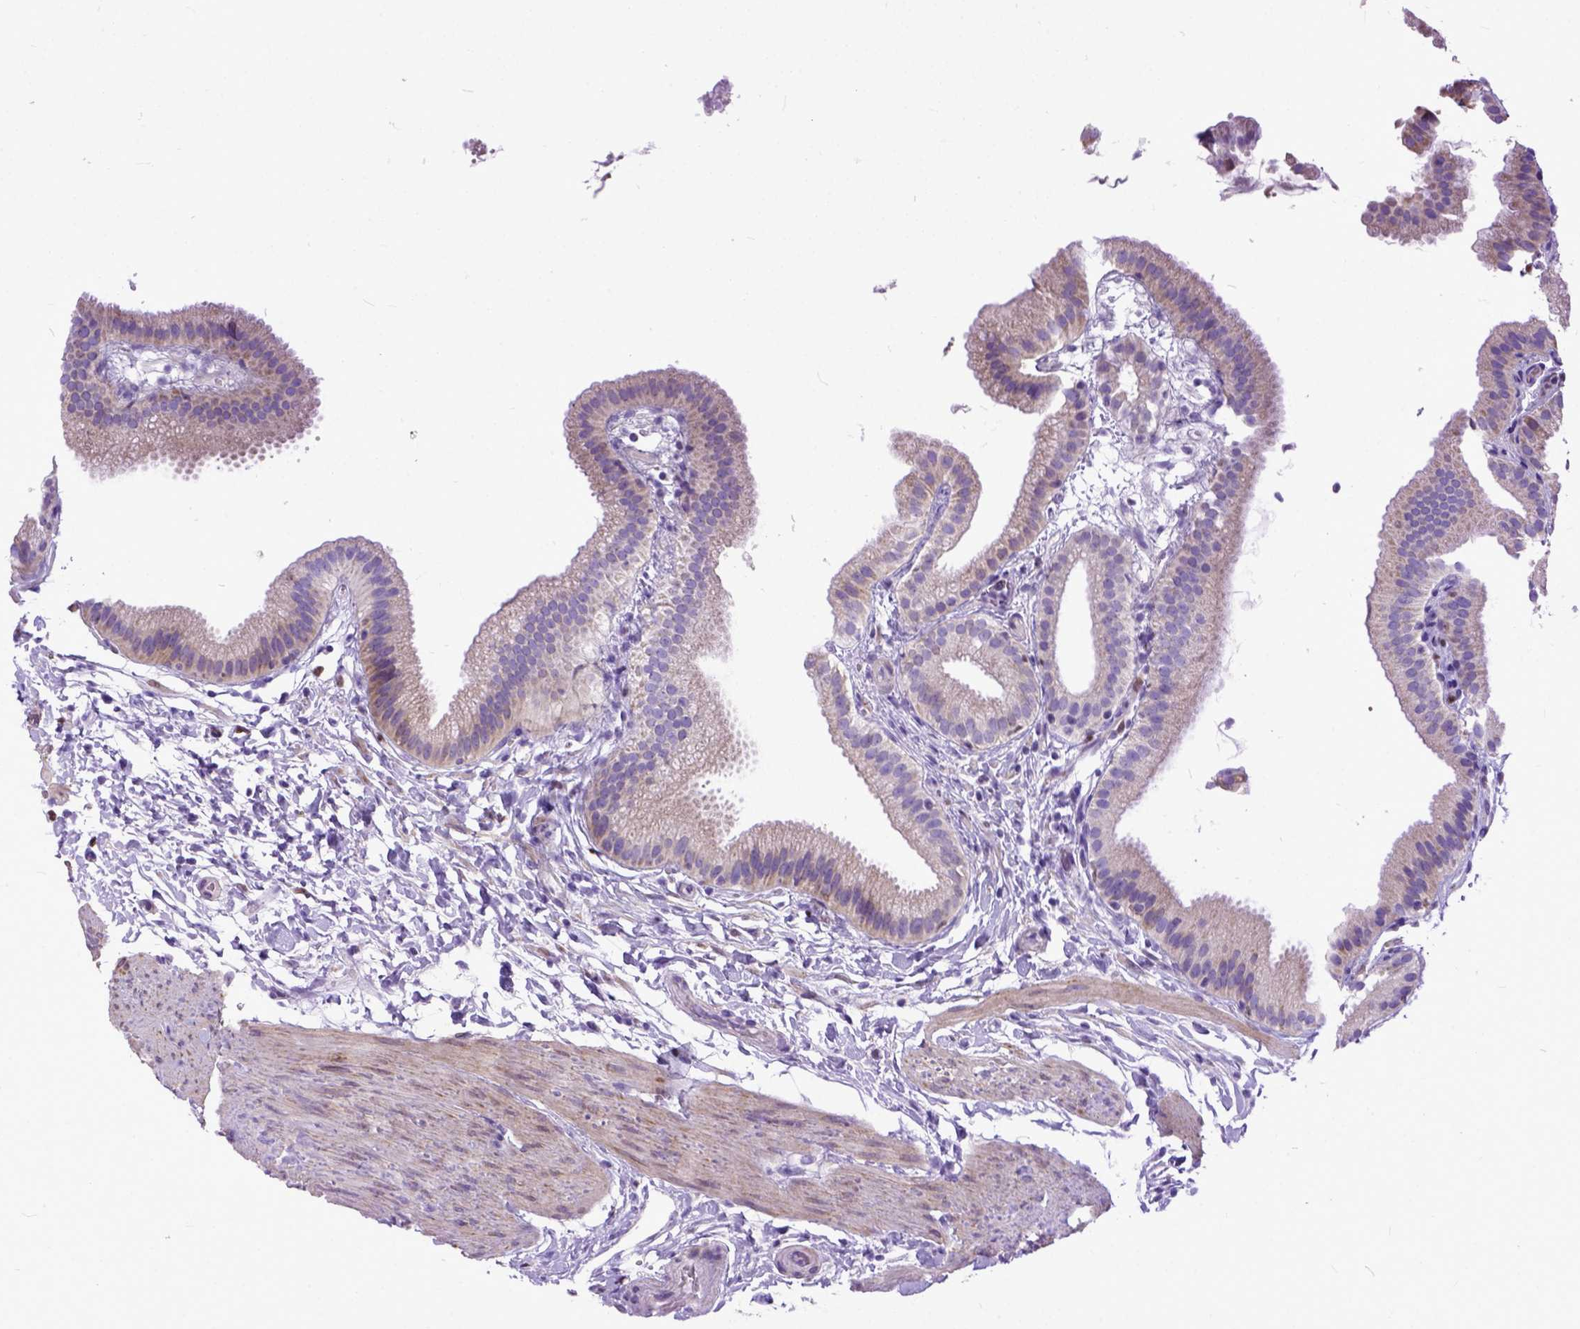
{"staining": {"intensity": "weak", "quantity": "25%-75%", "location": "cytoplasmic/membranous"}, "tissue": "gallbladder", "cell_type": "Glandular cells", "image_type": "normal", "snomed": [{"axis": "morphology", "description": "Normal tissue, NOS"}, {"axis": "topography", "description": "Gallbladder"}], "caption": "A brown stain labels weak cytoplasmic/membranous expression of a protein in glandular cells of unremarkable human gallbladder. (brown staining indicates protein expression, while blue staining denotes nuclei).", "gene": "CRB1", "patient": {"sex": "female", "age": 63}}